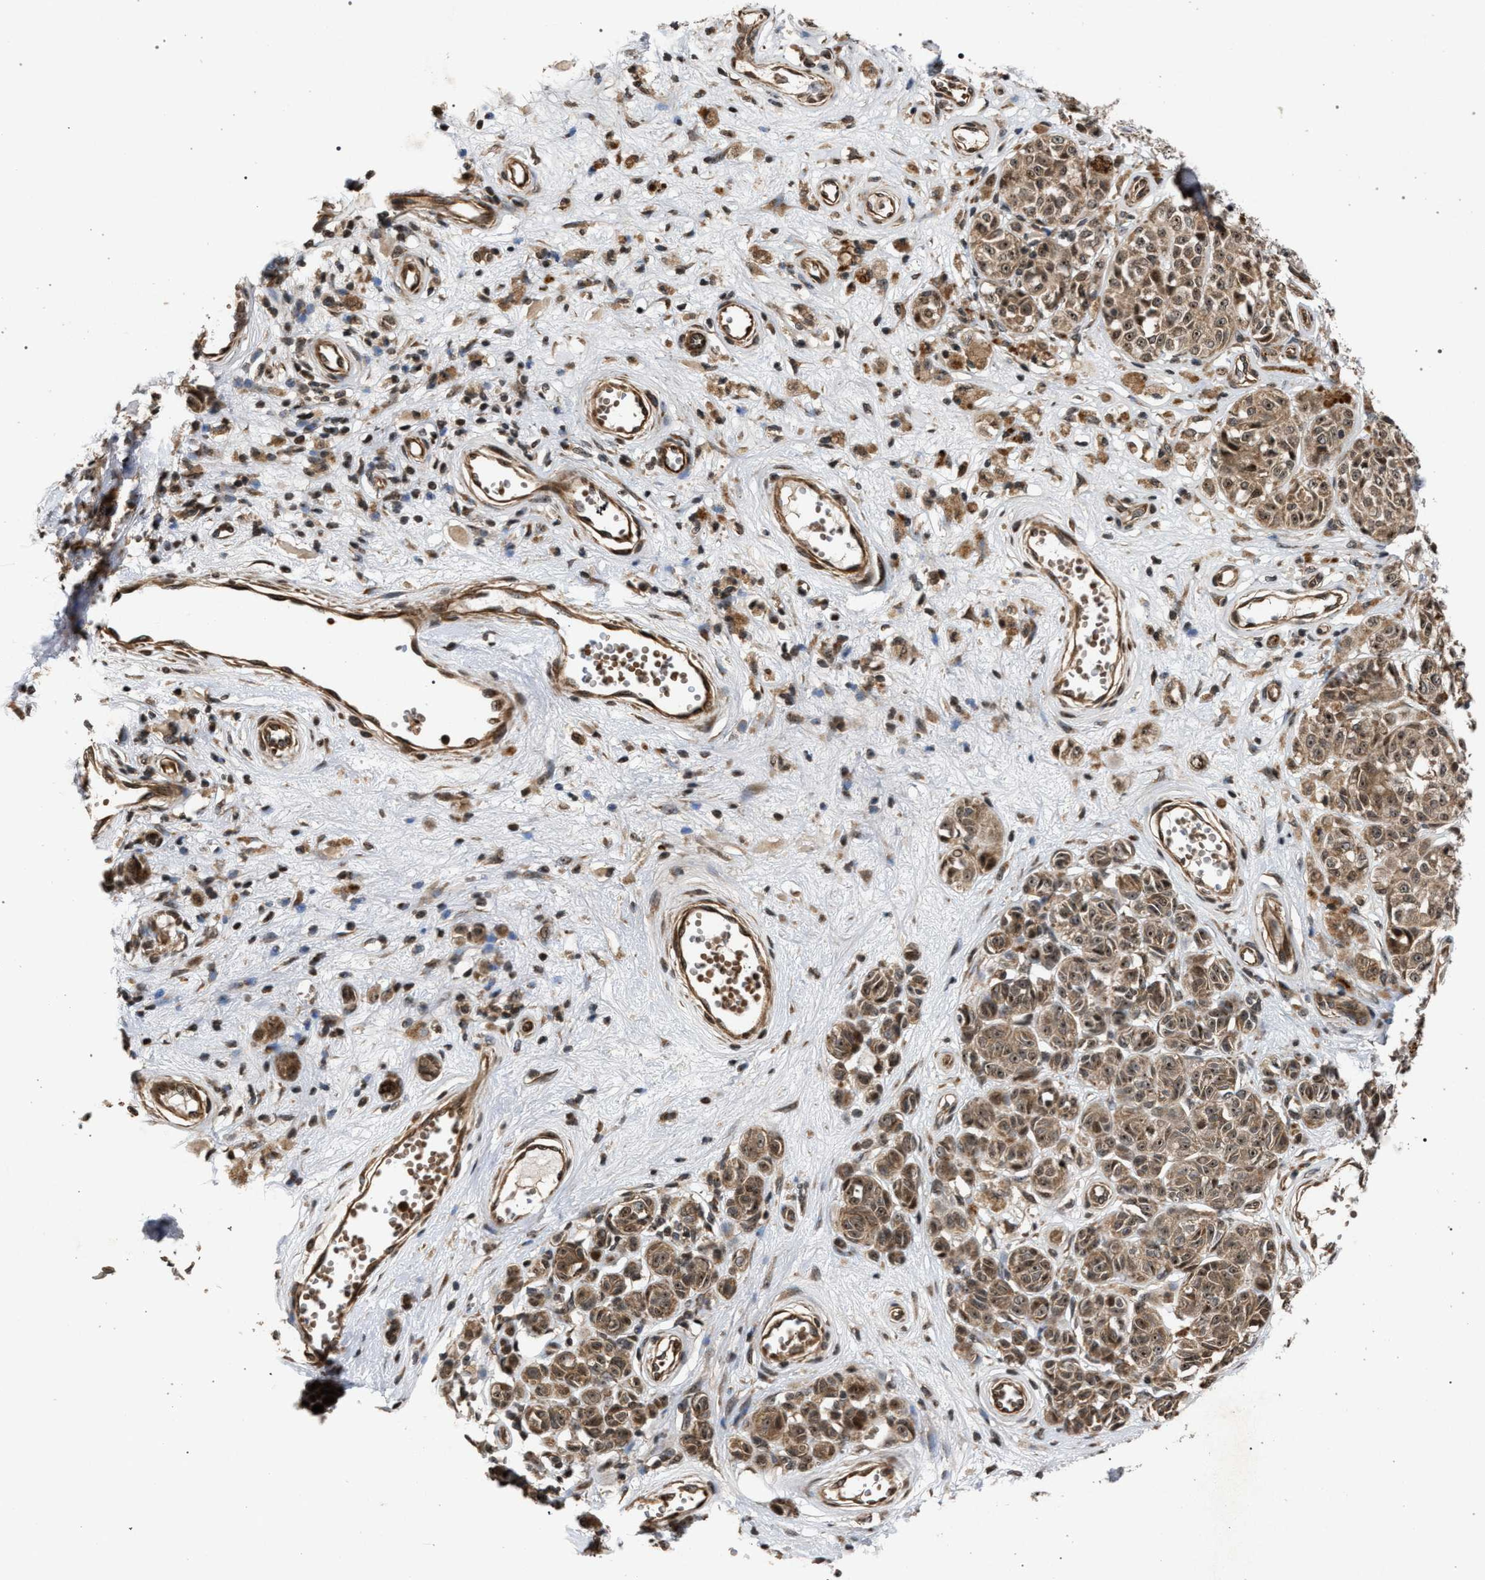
{"staining": {"intensity": "weak", "quantity": ">75%", "location": "cytoplasmic/membranous"}, "tissue": "melanoma", "cell_type": "Tumor cells", "image_type": "cancer", "snomed": [{"axis": "morphology", "description": "Malignant melanoma, NOS"}, {"axis": "topography", "description": "Skin"}], "caption": "The immunohistochemical stain highlights weak cytoplasmic/membranous expression in tumor cells of melanoma tissue.", "gene": "IRAK4", "patient": {"sex": "female", "age": 64}}